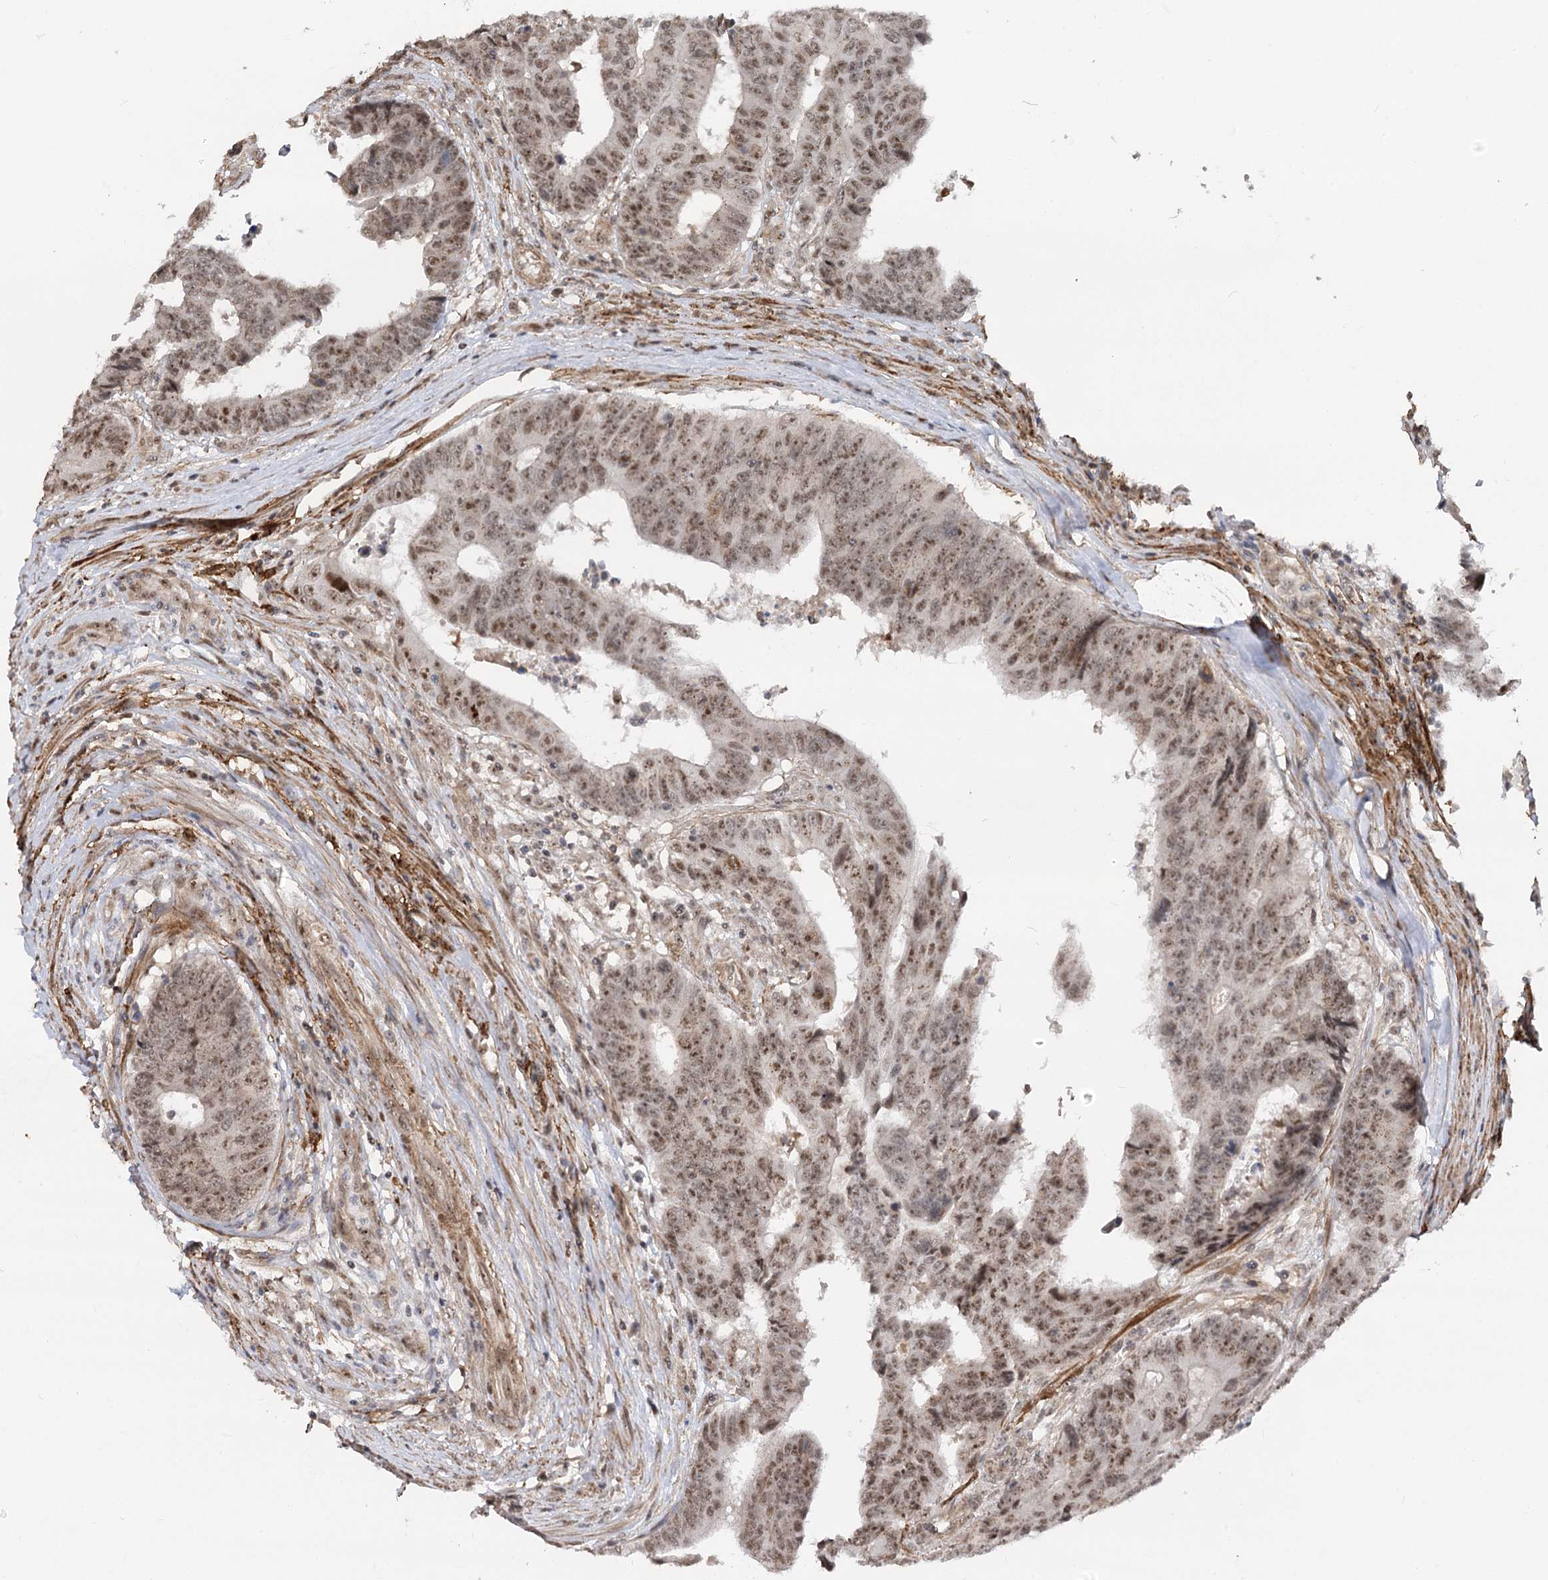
{"staining": {"intensity": "moderate", "quantity": ">75%", "location": "nuclear"}, "tissue": "colorectal cancer", "cell_type": "Tumor cells", "image_type": "cancer", "snomed": [{"axis": "morphology", "description": "Adenocarcinoma, NOS"}, {"axis": "topography", "description": "Rectum"}], "caption": "DAB immunohistochemical staining of human colorectal adenocarcinoma exhibits moderate nuclear protein expression in about >75% of tumor cells. Immunohistochemistry (ihc) stains the protein of interest in brown and the nuclei are stained blue.", "gene": "GNL3L", "patient": {"sex": "male", "age": 84}}